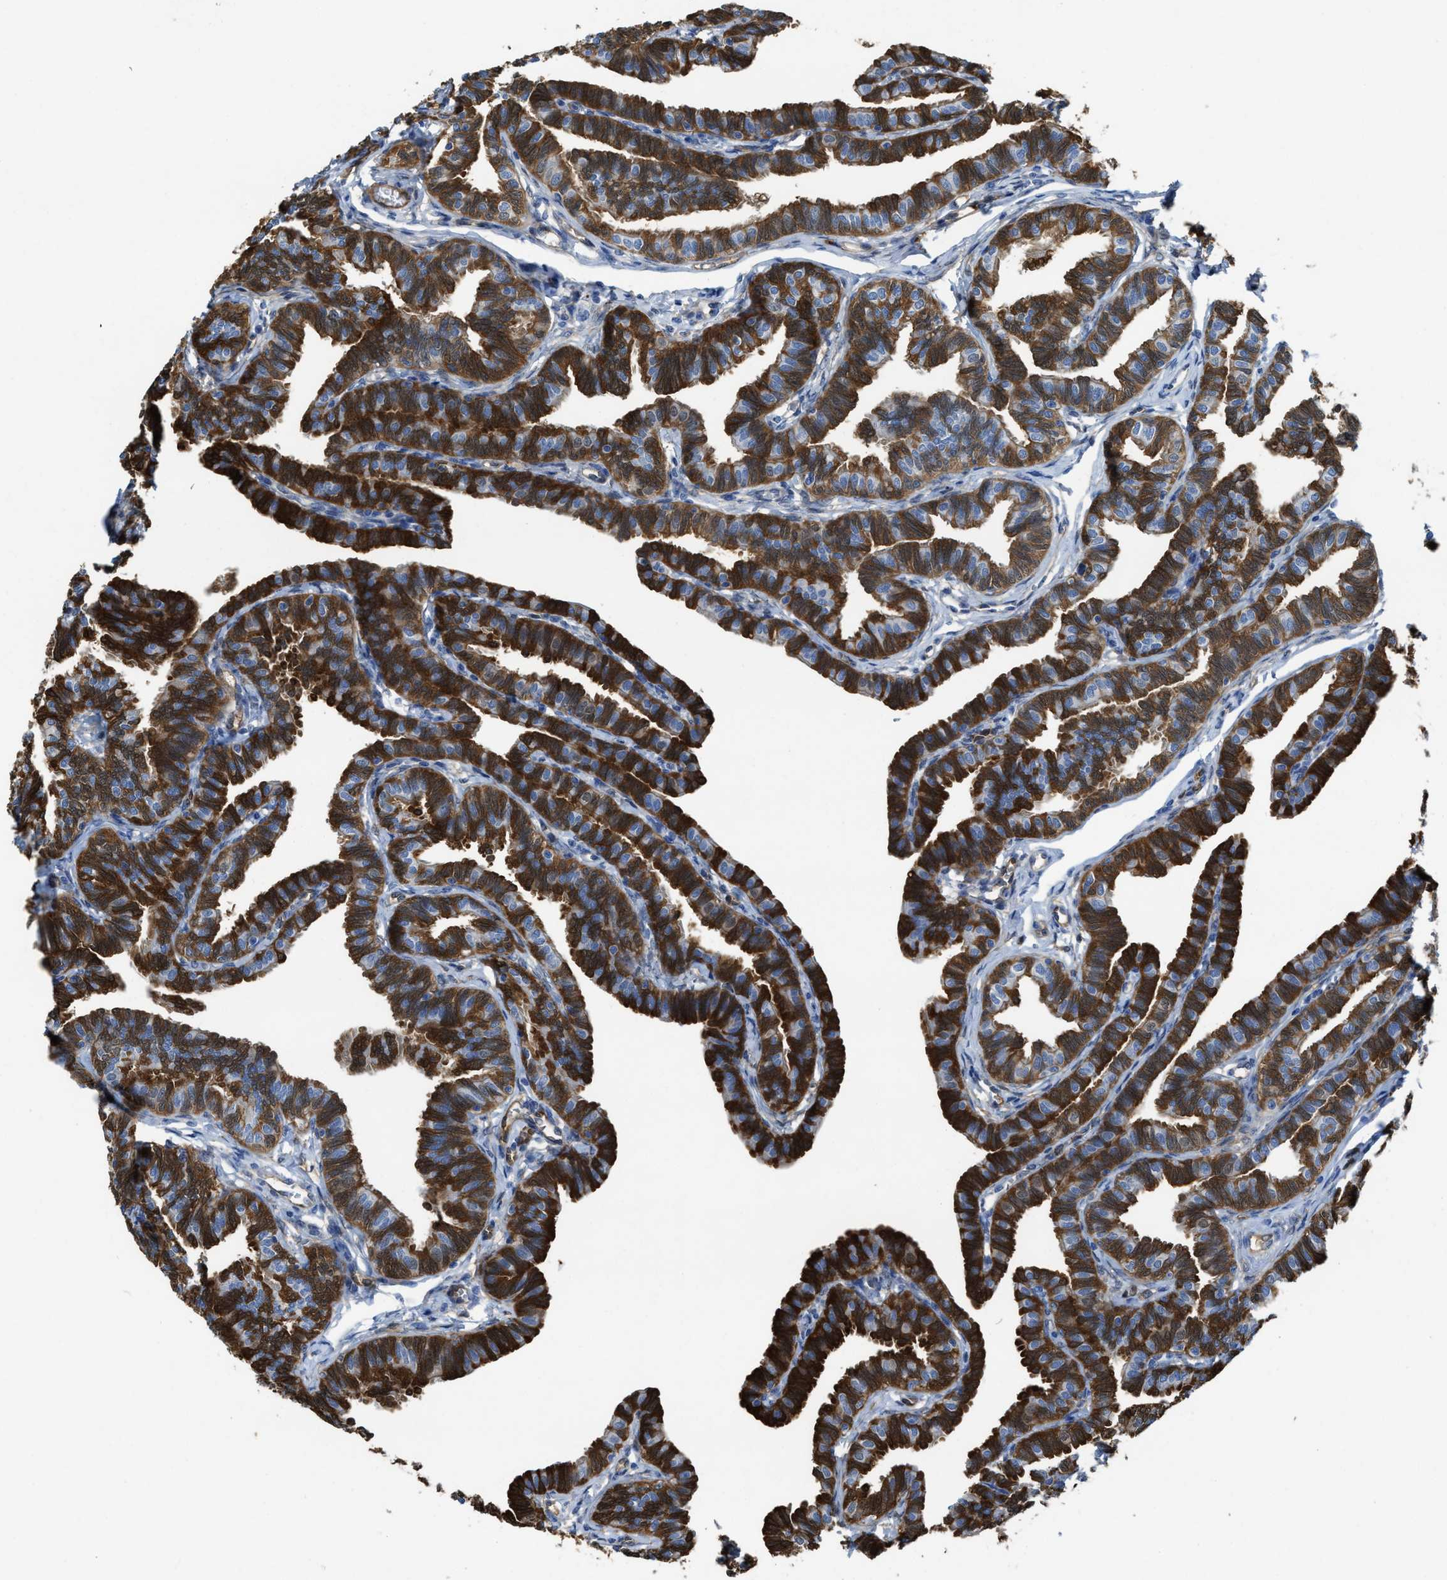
{"staining": {"intensity": "strong", "quantity": ">75%", "location": "cytoplasmic/membranous"}, "tissue": "fallopian tube", "cell_type": "Glandular cells", "image_type": "normal", "snomed": [{"axis": "morphology", "description": "Normal tissue, NOS"}, {"axis": "topography", "description": "Fallopian tube"}, {"axis": "topography", "description": "Ovary"}], "caption": "Immunohistochemical staining of benign fallopian tube displays strong cytoplasmic/membranous protein staining in approximately >75% of glandular cells.", "gene": "ASS1", "patient": {"sex": "female", "age": 23}}